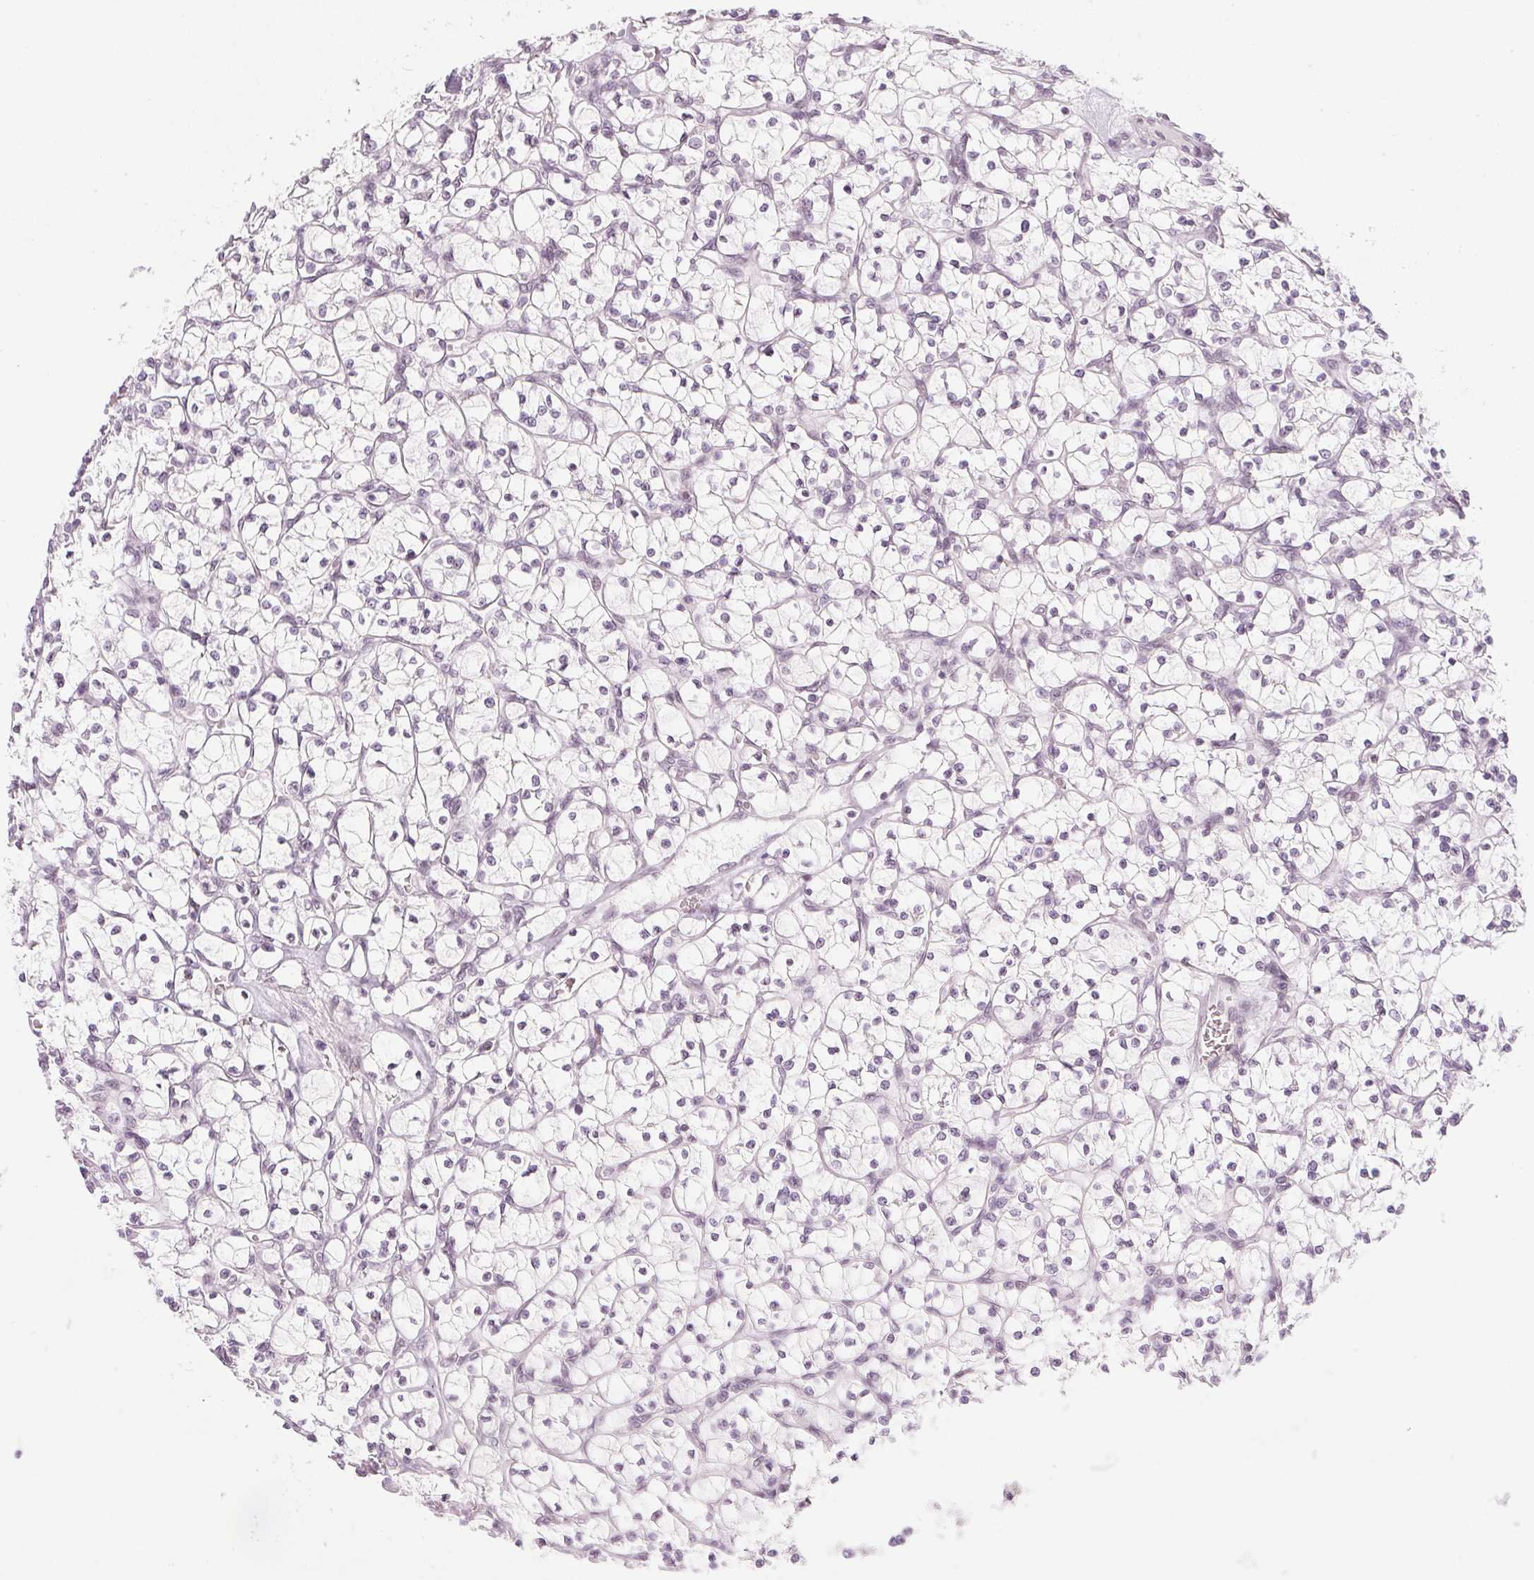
{"staining": {"intensity": "negative", "quantity": "none", "location": "none"}, "tissue": "renal cancer", "cell_type": "Tumor cells", "image_type": "cancer", "snomed": [{"axis": "morphology", "description": "Adenocarcinoma, NOS"}, {"axis": "topography", "description": "Kidney"}], "caption": "There is no significant staining in tumor cells of renal adenocarcinoma.", "gene": "KCNQ2", "patient": {"sex": "female", "age": 64}}